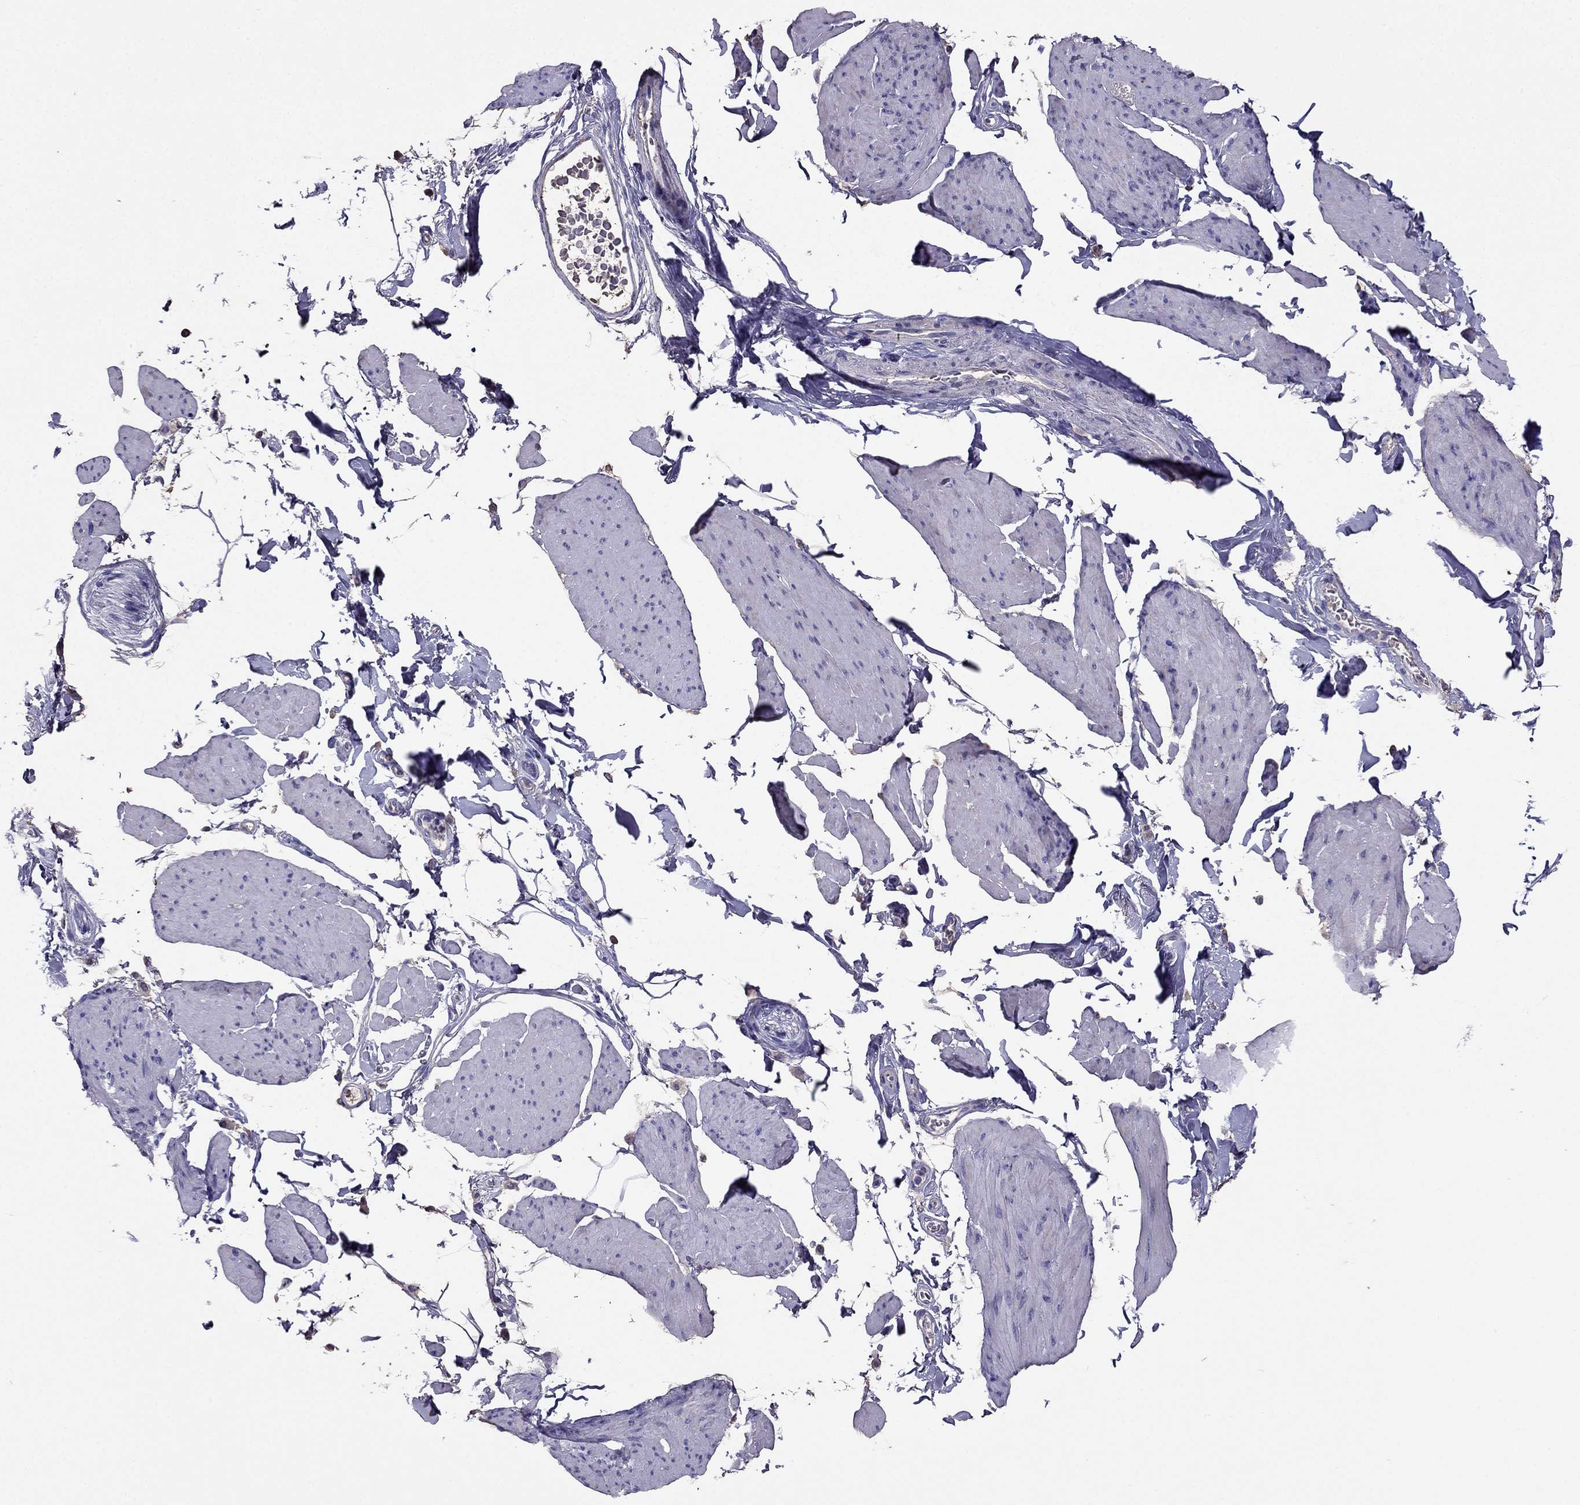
{"staining": {"intensity": "negative", "quantity": "none", "location": "none"}, "tissue": "smooth muscle", "cell_type": "Smooth muscle cells", "image_type": "normal", "snomed": [{"axis": "morphology", "description": "Normal tissue, NOS"}, {"axis": "topography", "description": "Adipose tissue"}, {"axis": "topography", "description": "Smooth muscle"}, {"axis": "topography", "description": "Peripheral nerve tissue"}], "caption": "High magnification brightfield microscopy of benign smooth muscle stained with DAB (3,3'-diaminobenzidine) (brown) and counterstained with hematoxylin (blue): smooth muscle cells show no significant positivity. (Stains: DAB (3,3'-diaminobenzidine) immunohistochemistry with hematoxylin counter stain, Microscopy: brightfield microscopy at high magnification).", "gene": "TBC1D21", "patient": {"sex": "male", "age": 83}}